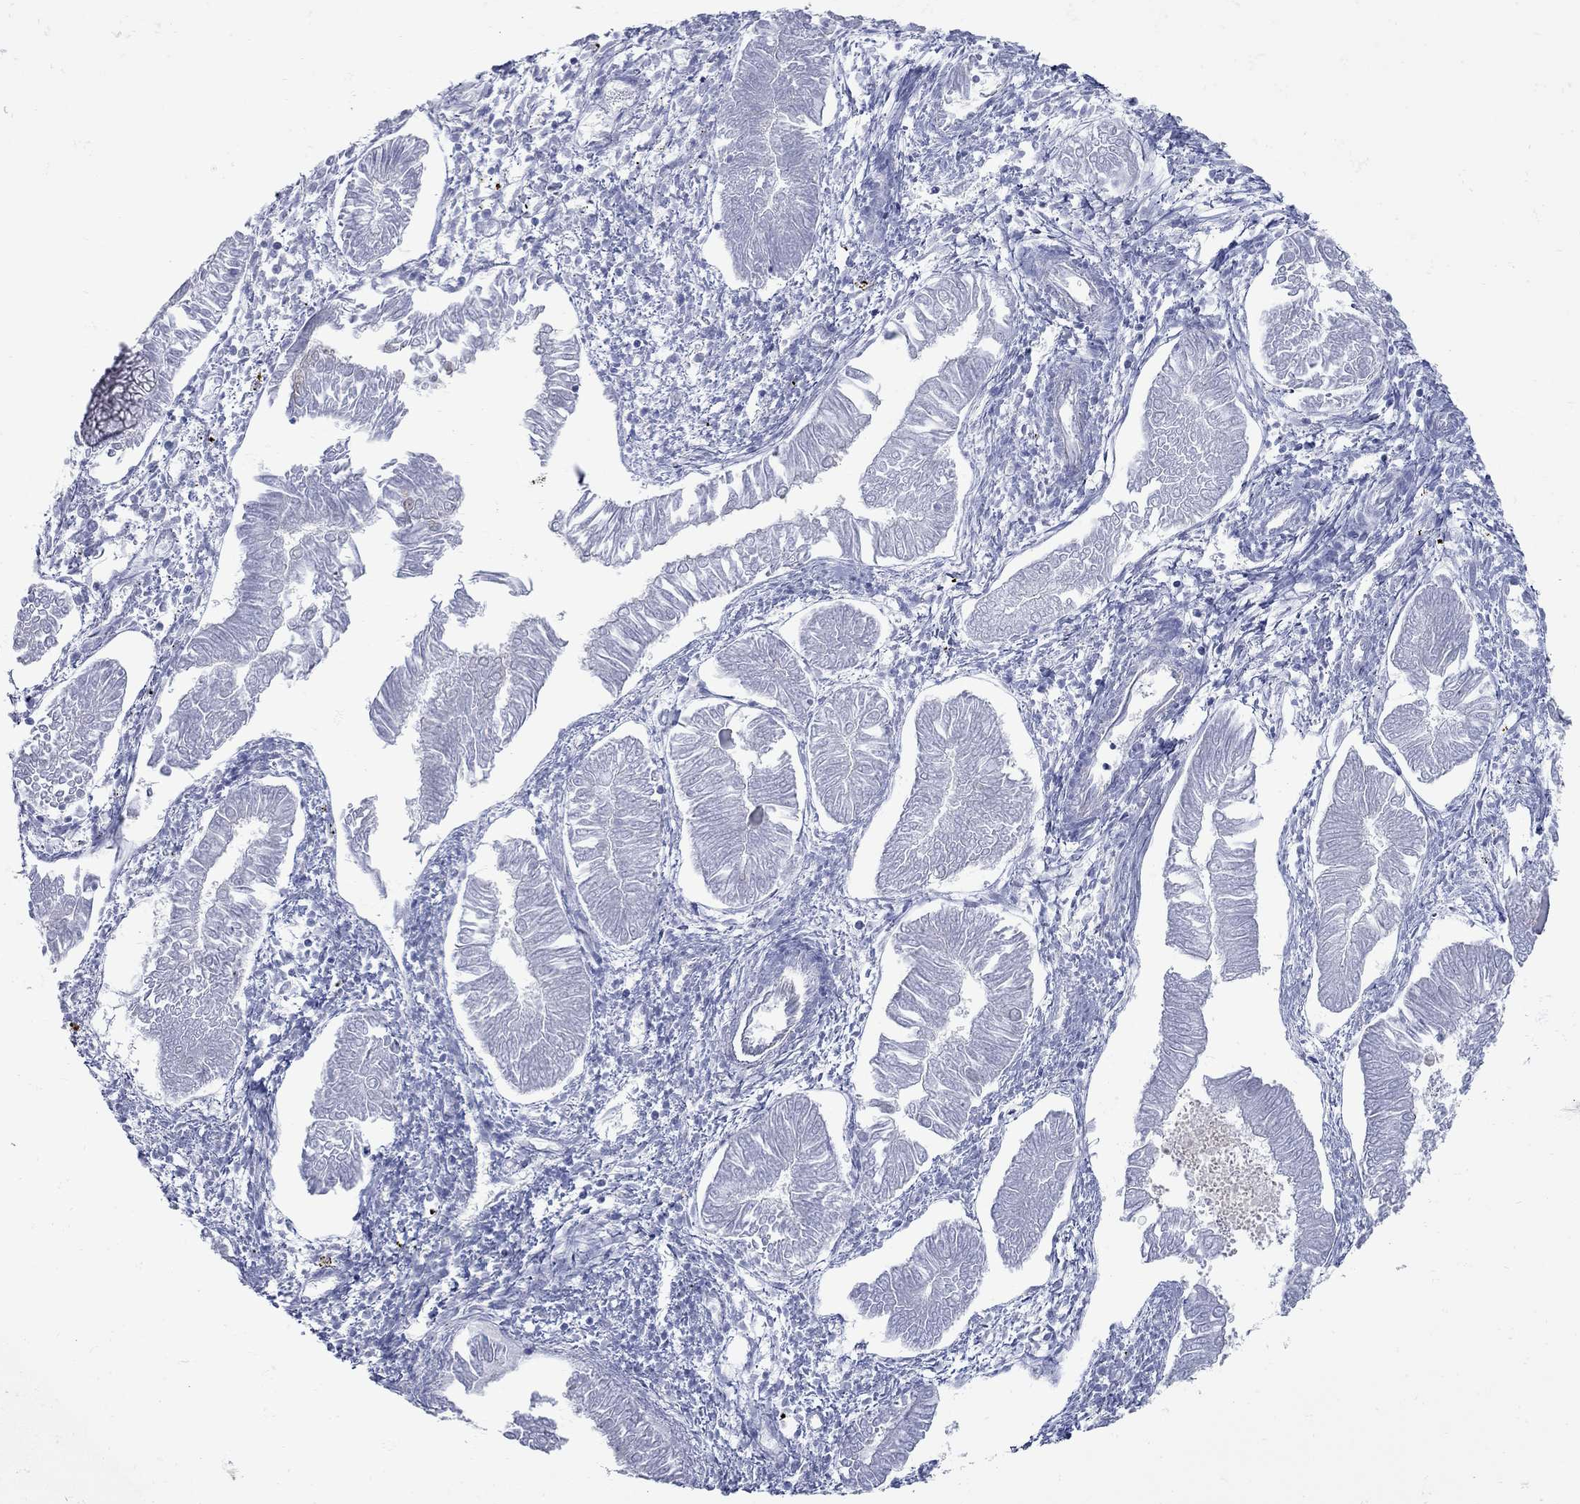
{"staining": {"intensity": "negative", "quantity": "none", "location": "none"}, "tissue": "endometrial cancer", "cell_type": "Tumor cells", "image_type": "cancer", "snomed": [{"axis": "morphology", "description": "Adenocarcinoma, NOS"}, {"axis": "topography", "description": "Endometrium"}], "caption": "Immunohistochemistry (IHC) of endometrial cancer (adenocarcinoma) demonstrates no staining in tumor cells.", "gene": "PDZD3", "patient": {"sex": "female", "age": 53}}